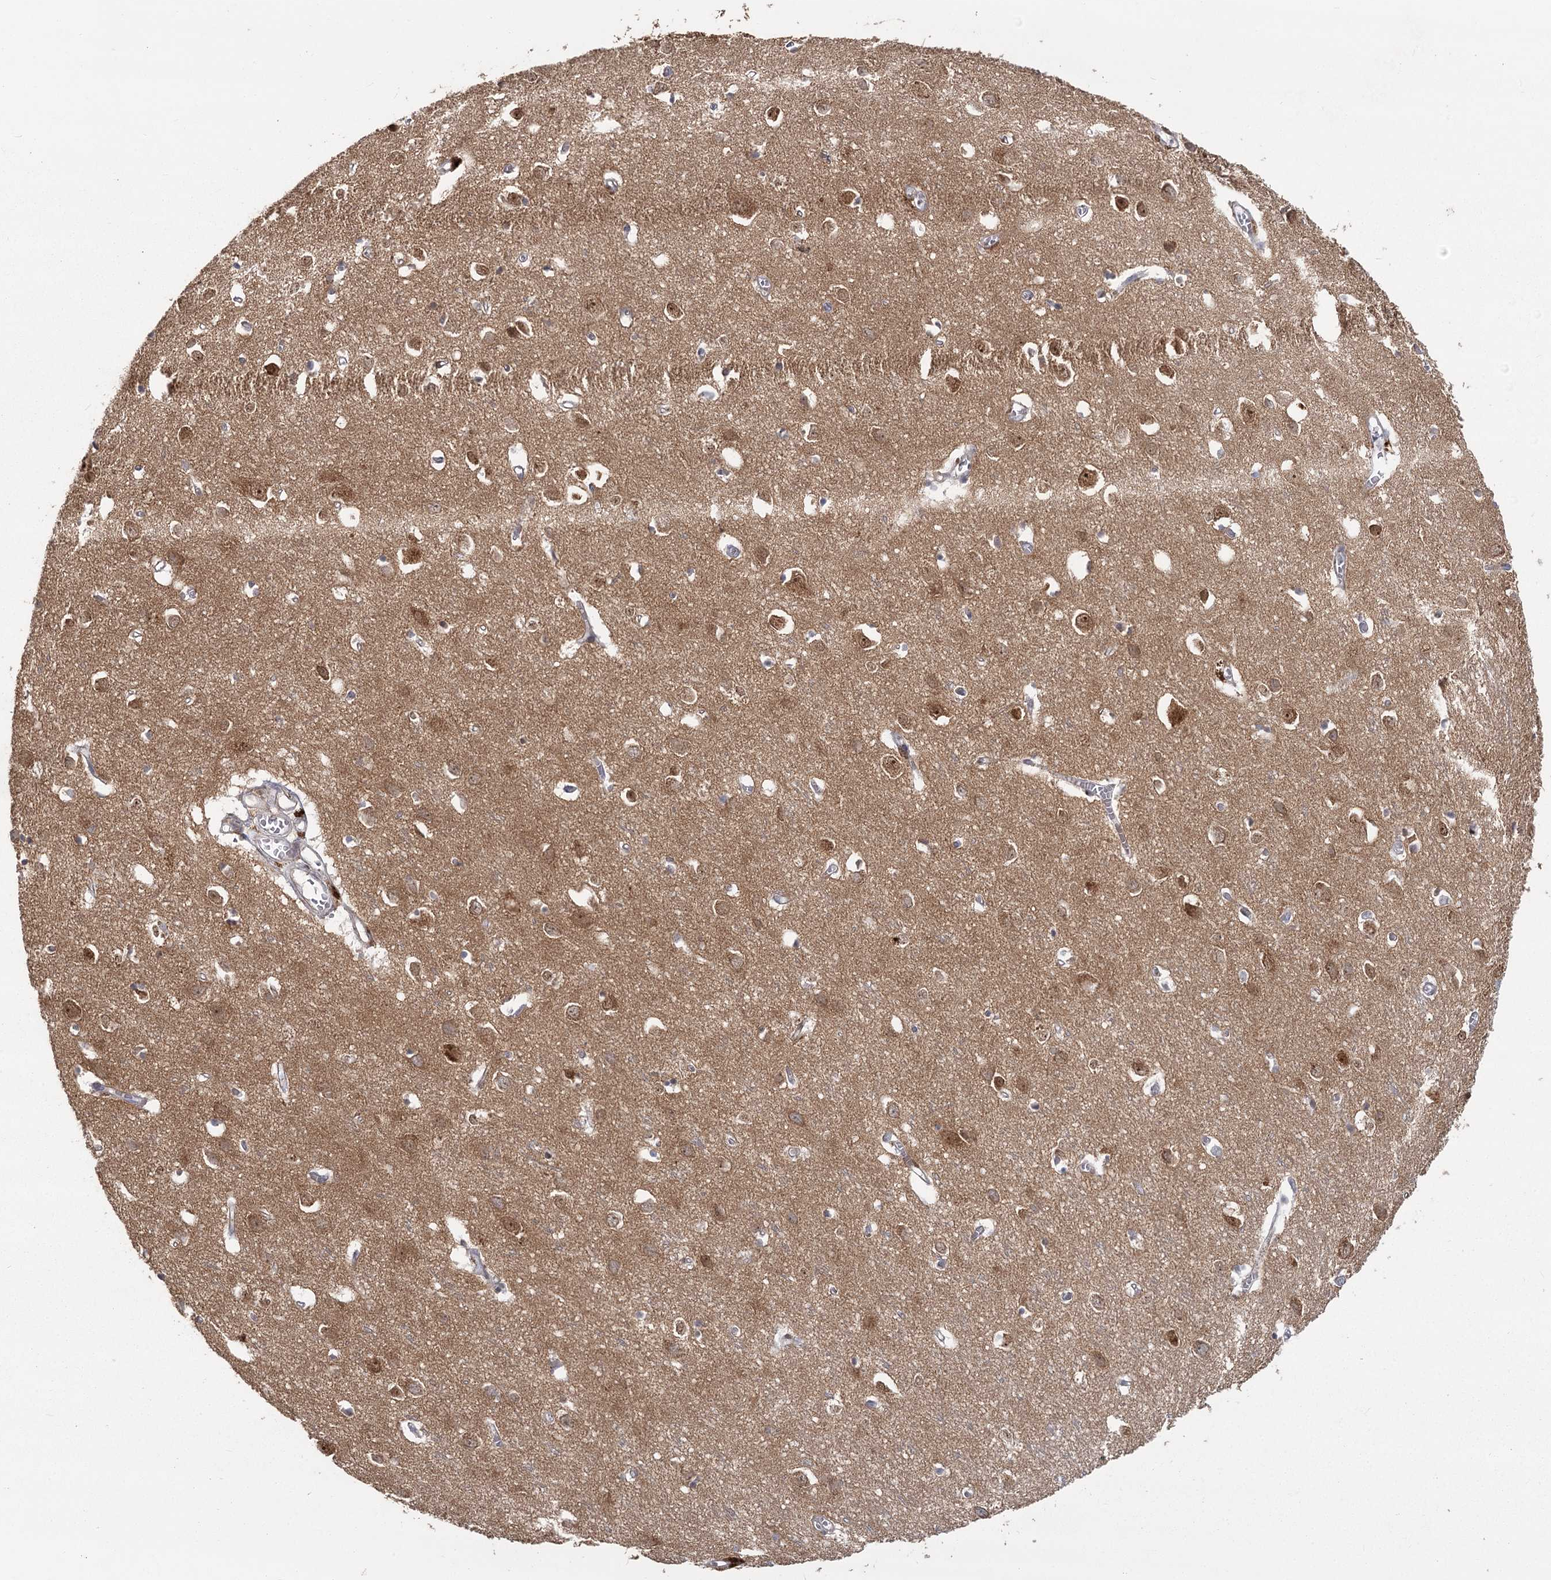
{"staining": {"intensity": "weak", "quantity": "25%-75%", "location": "cytoplasmic/membranous"}, "tissue": "cerebral cortex", "cell_type": "Endothelial cells", "image_type": "normal", "snomed": [{"axis": "morphology", "description": "Normal tissue, NOS"}, {"axis": "topography", "description": "Cerebral cortex"}], "caption": "Immunohistochemical staining of benign human cerebral cortex displays weak cytoplasmic/membranous protein expression in approximately 25%-75% of endothelial cells. The protein of interest is shown in brown color, while the nuclei are stained blue.", "gene": "AP2M1", "patient": {"sex": "female", "age": 64}}